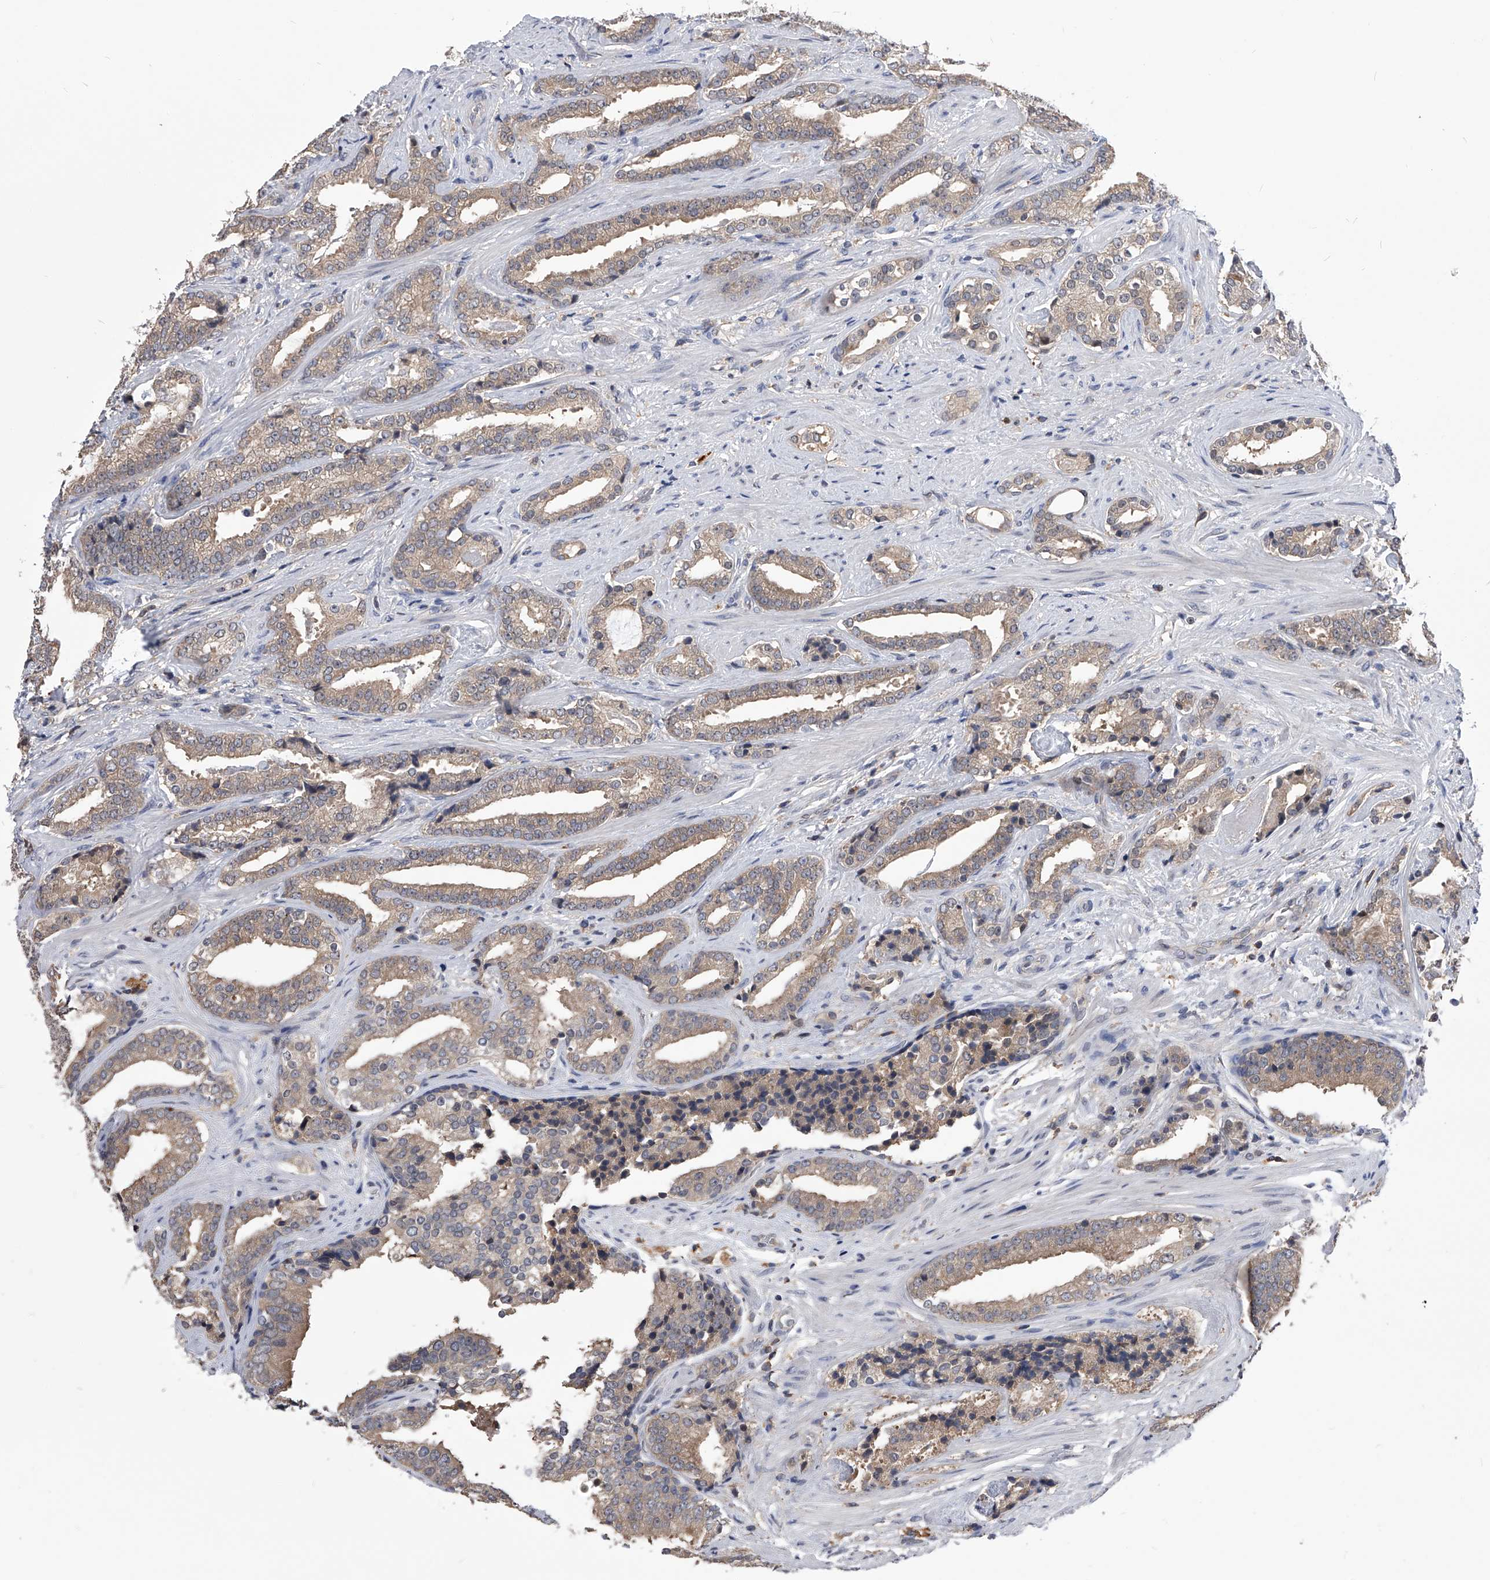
{"staining": {"intensity": "weak", "quantity": ">75%", "location": "cytoplasmic/membranous"}, "tissue": "prostate cancer", "cell_type": "Tumor cells", "image_type": "cancer", "snomed": [{"axis": "morphology", "description": "Adenocarcinoma, Low grade"}, {"axis": "topography", "description": "Prostate"}], "caption": "Weak cytoplasmic/membranous staining for a protein is identified in approximately >75% of tumor cells of prostate low-grade adenocarcinoma using immunohistochemistry (IHC).", "gene": "PAN3", "patient": {"sex": "male", "age": 67}}